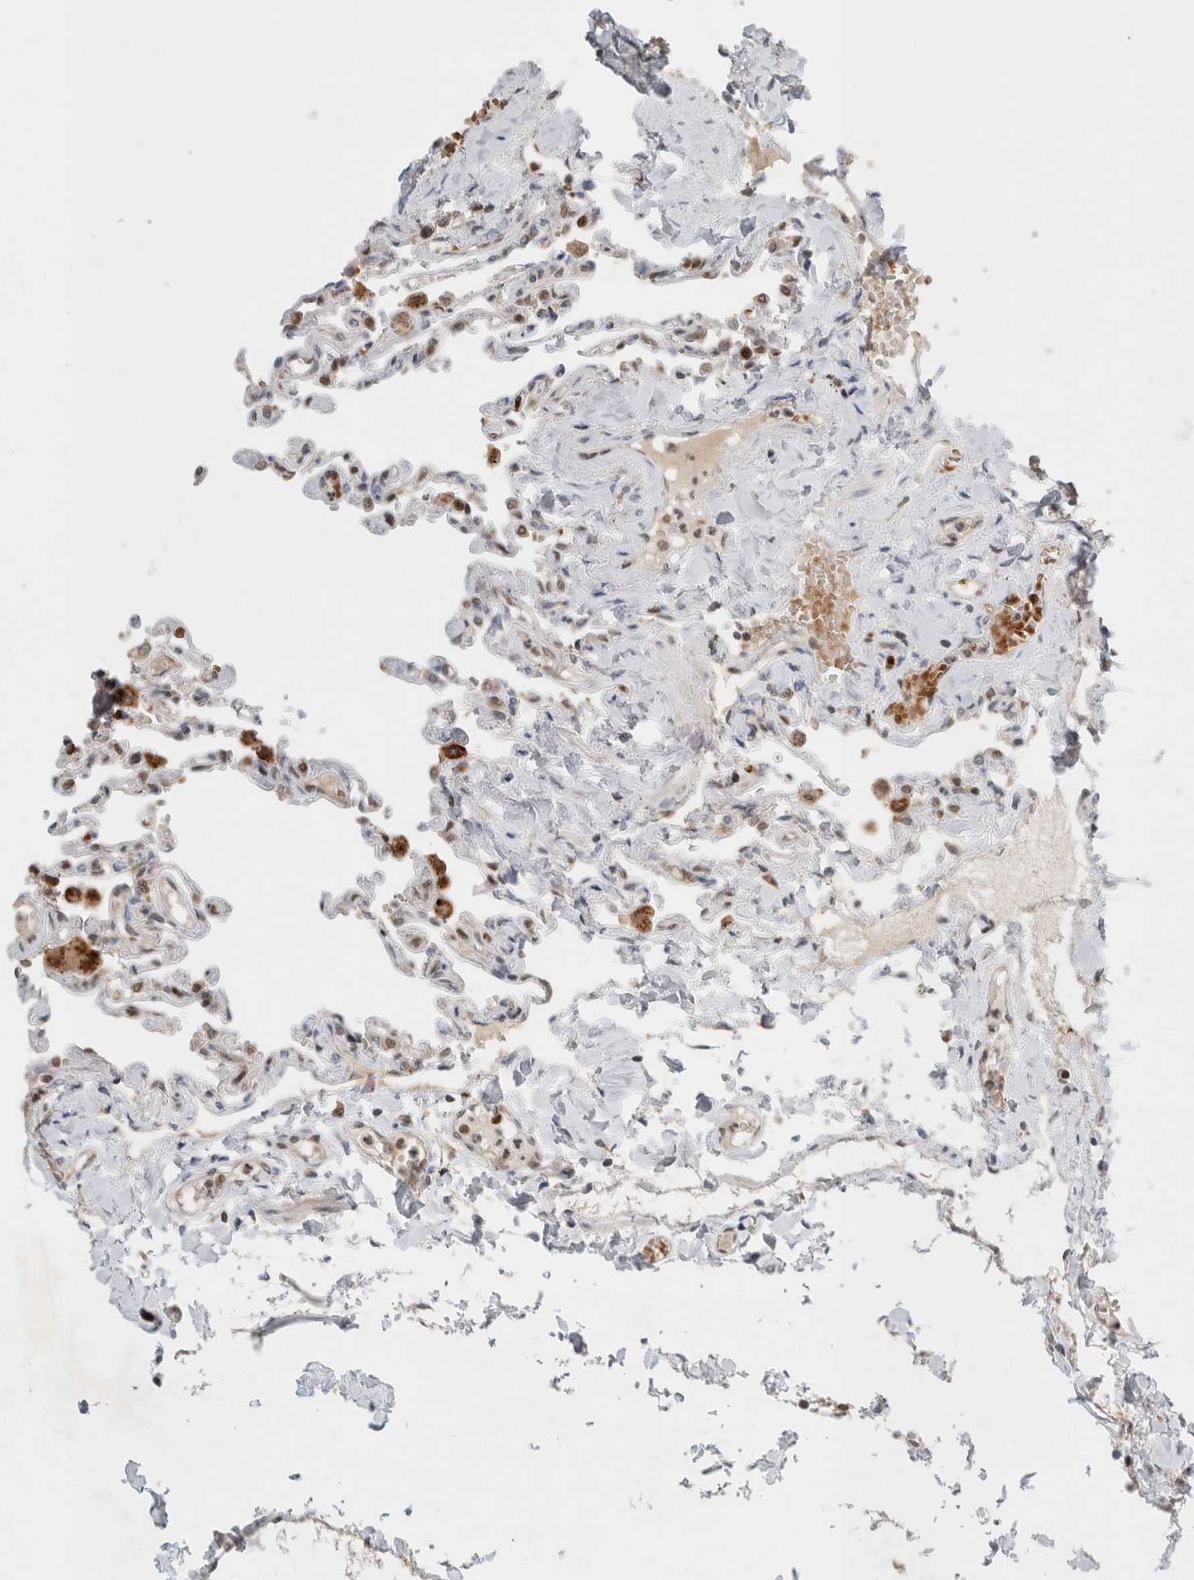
{"staining": {"intensity": "moderate", "quantity": "25%-75%", "location": "cytoplasmic/membranous,nuclear"}, "tissue": "lung", "cell_type": "Alveolar cells", "image_type": "normal", "snomed": [{"axis": "morphology", "description": "Normal tissue, NOS"}, {"axis": "topography", "description": "Lung"}], "caption": "Approximately 25%-75% of alveolar cells in benign human lung exhibit moderate cytoplasmic/membranous,nuclear protein staining as visualized by brown immunohistochemical staining.", "gene": "OTUD6B", "patient": {"sex": "male", "age": 21}}